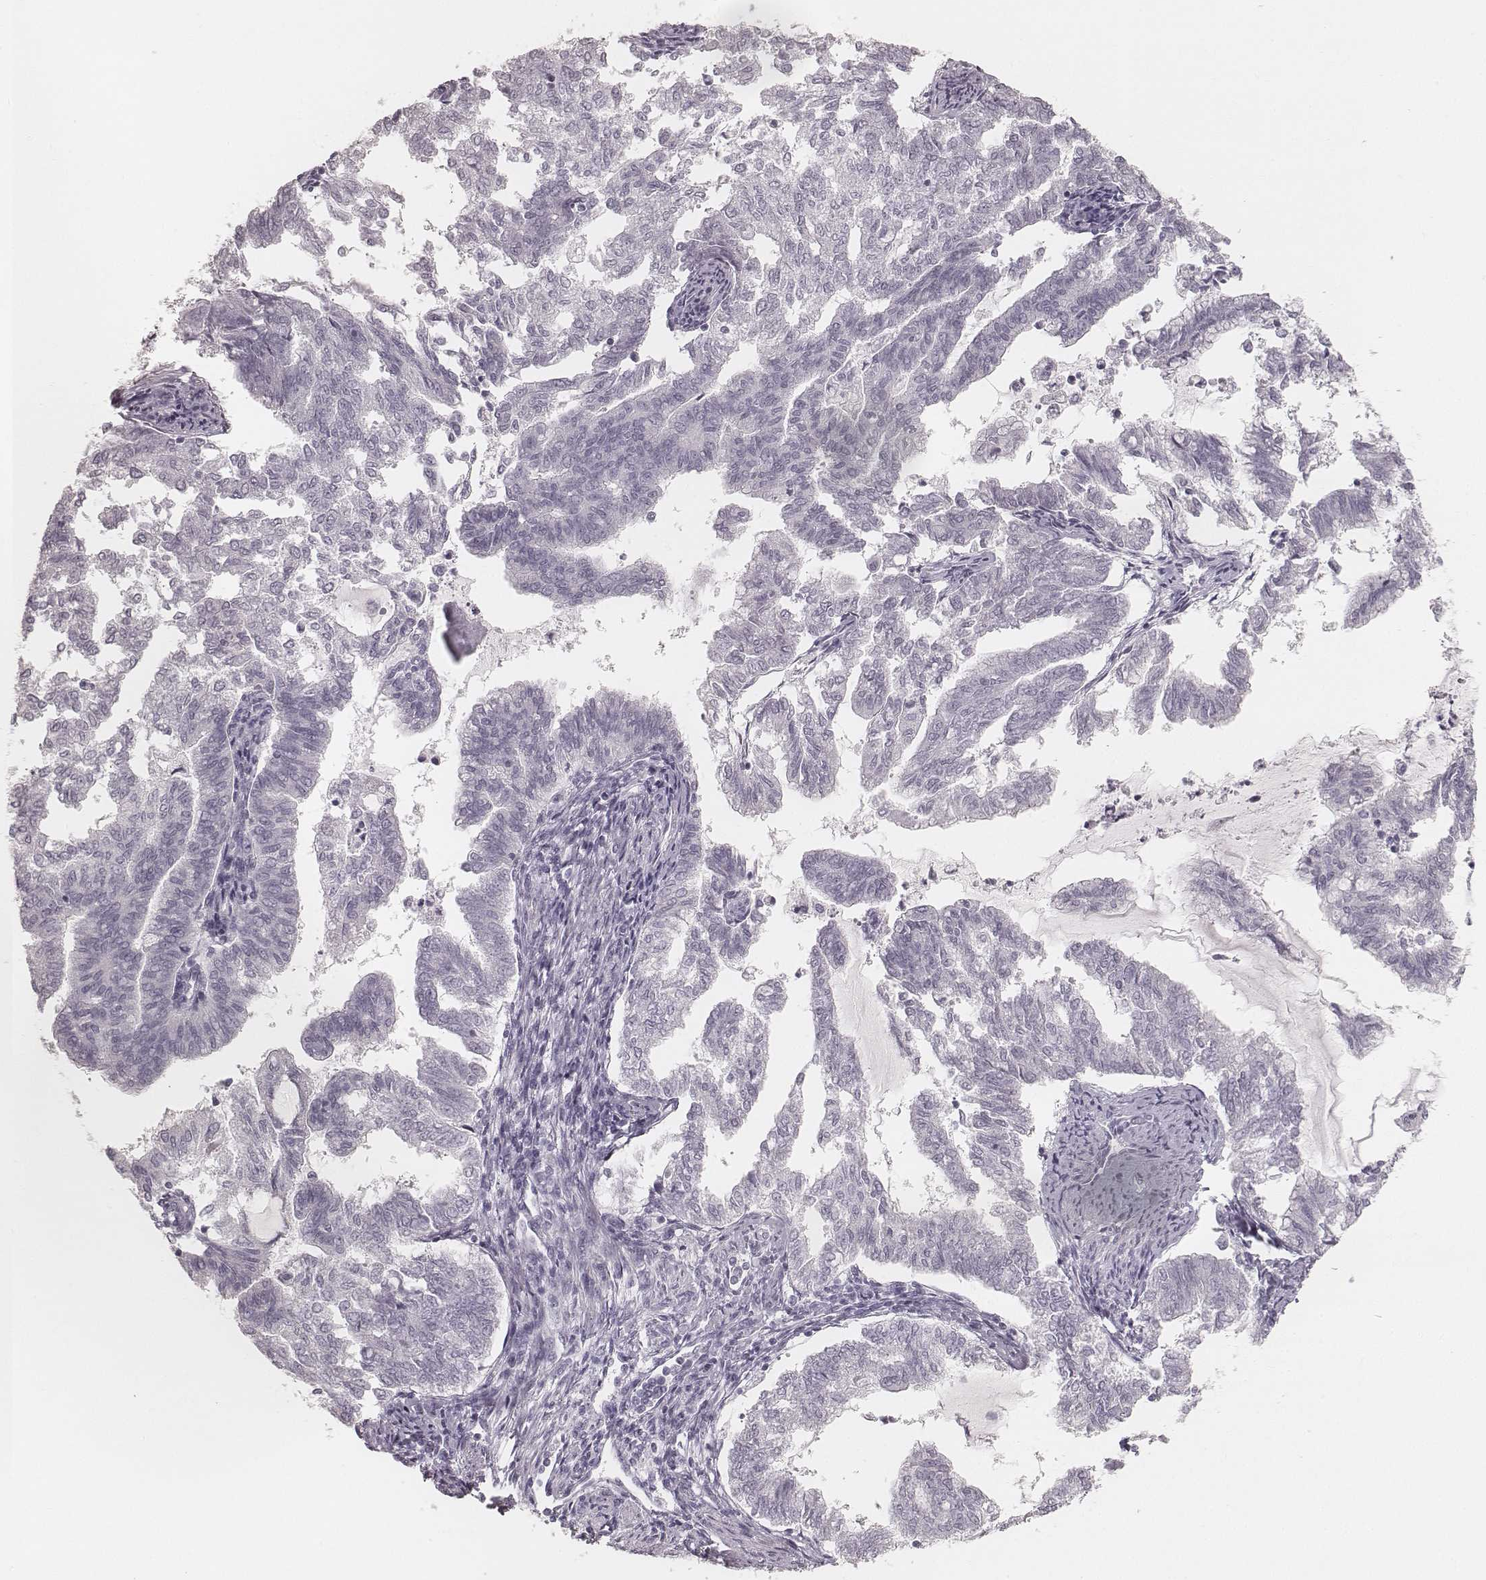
{"staining": {"intensity": "negative", "quantity": "none", "location": "none"}, "tissue": "endometrial cancer", "cell_type": "Tumor cells", "image_type": "cancer", "snomed": [{"axis": "morphology", "description": "Adenocarcinoma, NOS"}, {"axis": "topography", "description": "Endometrium"}], "caption": "Immunohistochemical staining of human endometrial cancer exhibits no significant staining in tumor cells. (DAB (3,3'-diaminobenzidine) immunohistochemistry (IHC) with hematoxylin counter stain).", "gene": "KRT31", "patient": {"sex": "female", "age": 79}}